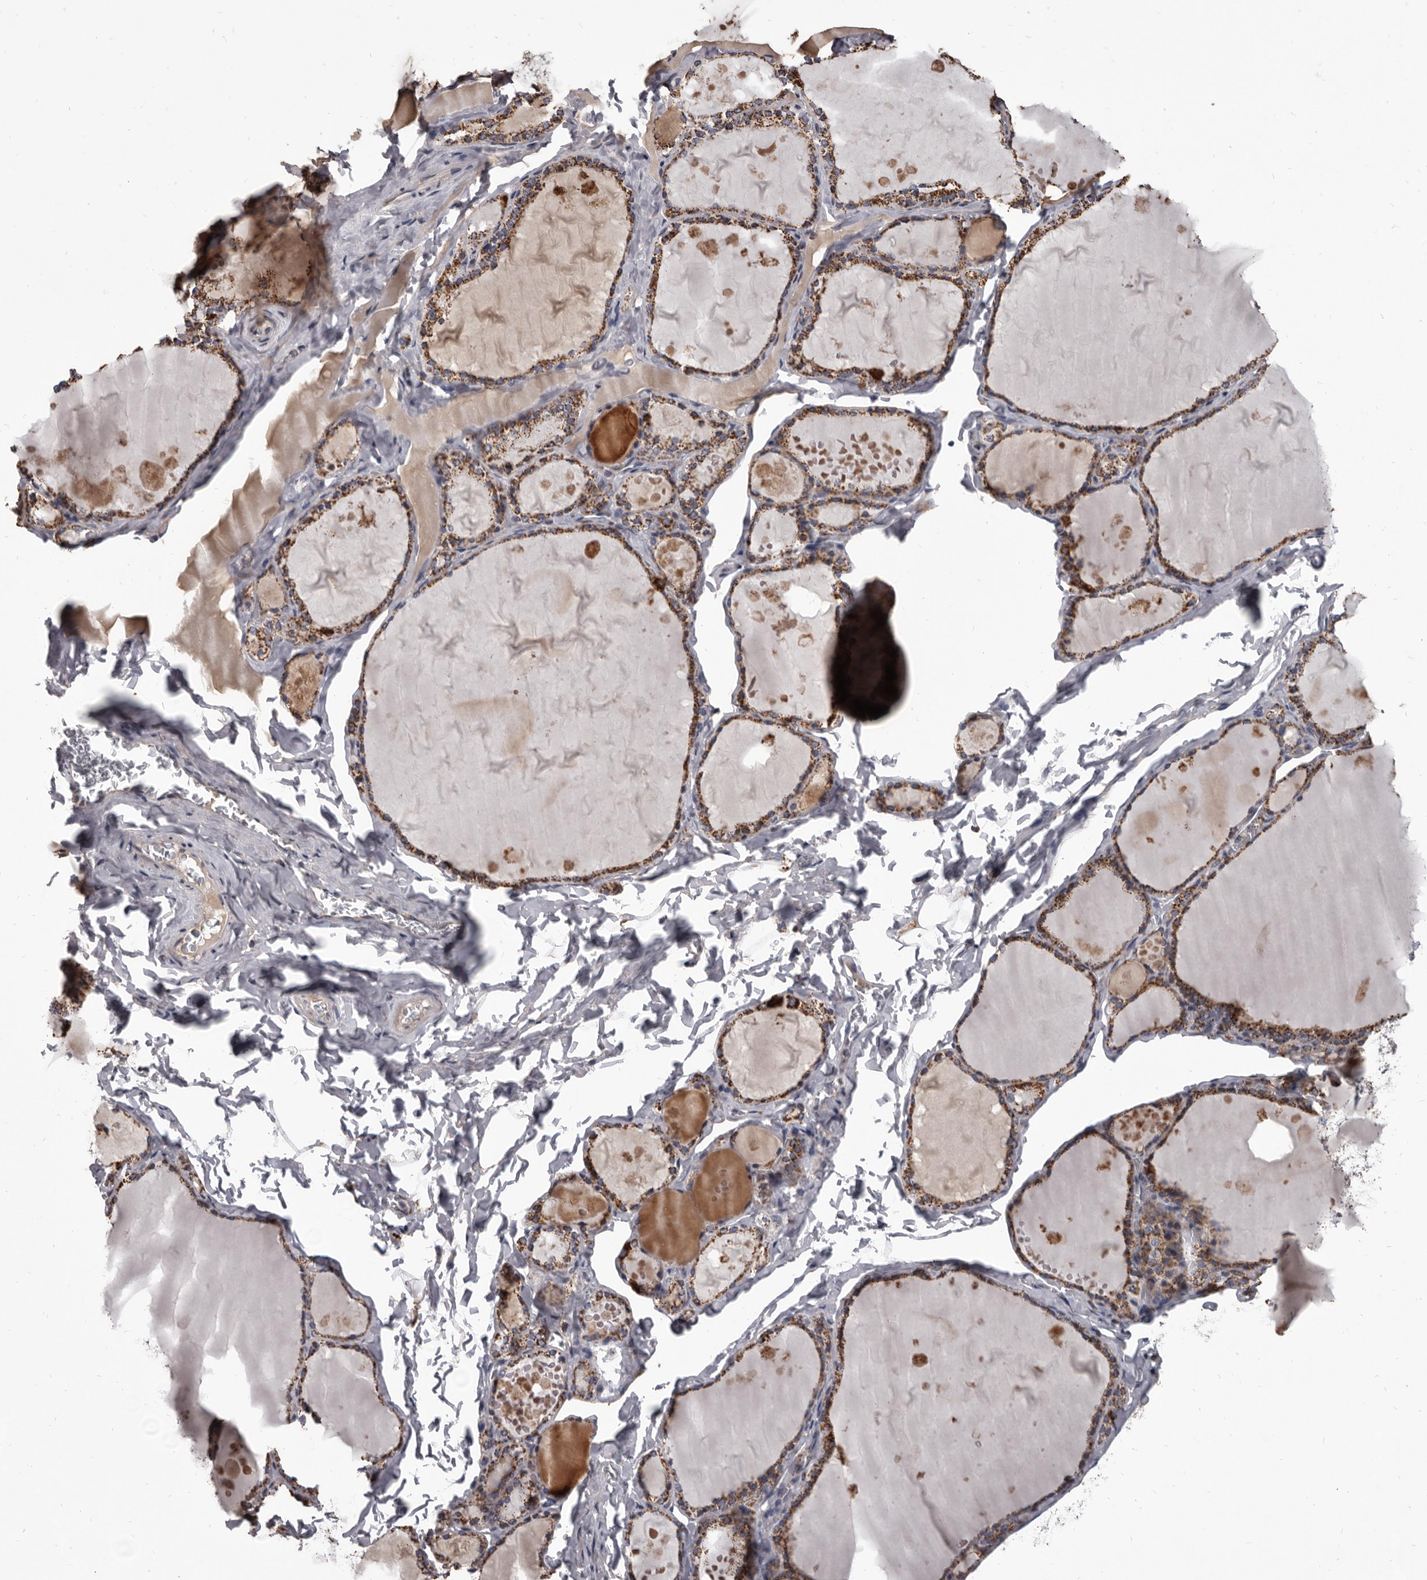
{"staining": {"intensity": "moderate", "quantity": ">75%", "location": "cytoplasmic/membranous"}, "tissue": "thyroid gland", "cell_type": "Glandular cells", "image_type": "normal", "snomed": [{"axis": "morphology", "description": "Normal tissue, NOS"}, {"axis": "topography", "description": "Thyroid gland"}], "caption": "Brown immunohistochemical staining in normal human thyroid gland displays moderate cytoplasmic/membranous positivity in about >75% of glandular cells. (brown staining indicates protein expression, while blue staining denotes nuclei).", "gene": "ALDH5A1", "patient": {"sex": "male", "age": 56}}